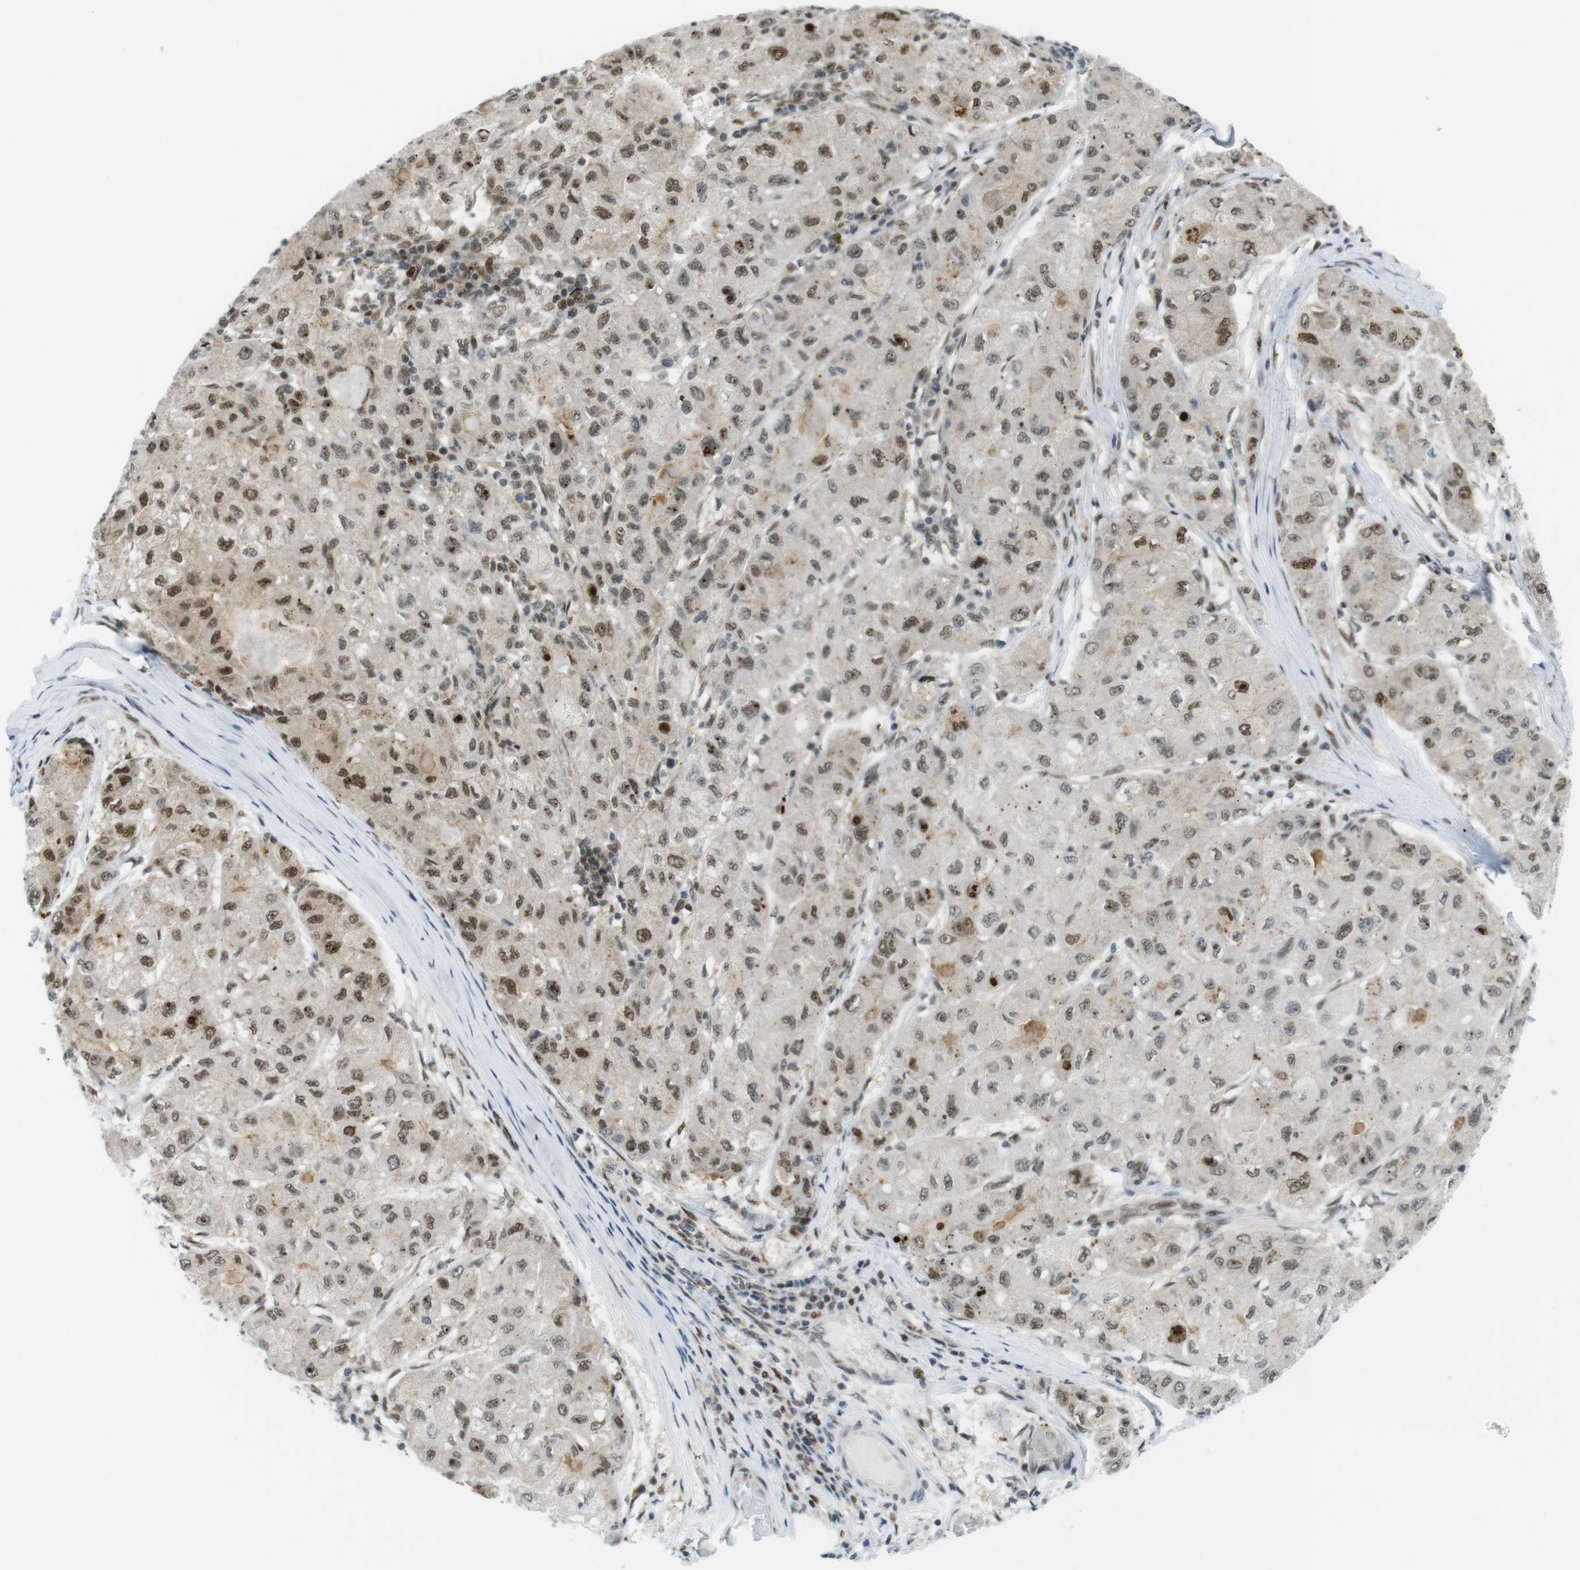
{"staining": {"intensity": "moderate", "quantity": ">75%", "location": "nuclear"}, "tissue": "liver cancer", "cell_type": "Tumor cells", "image_type": "cancer", "snomed": [{"axis": "morphology", "description": "Carcinoma, Hepatocellular, NOS"}, {"axis": "topography", "description": "Liver"}], "caption": "Immunohistochemical staining of human liver hepatocellular carcinoma shows medium levels of moderate nuclear protein expression in about >75% of tumor cells. (brown staining indicates protein expression, while blue staining denotes nuclei).", "gene": "UBB", "patient": {"sex": "male", "age": 80}}